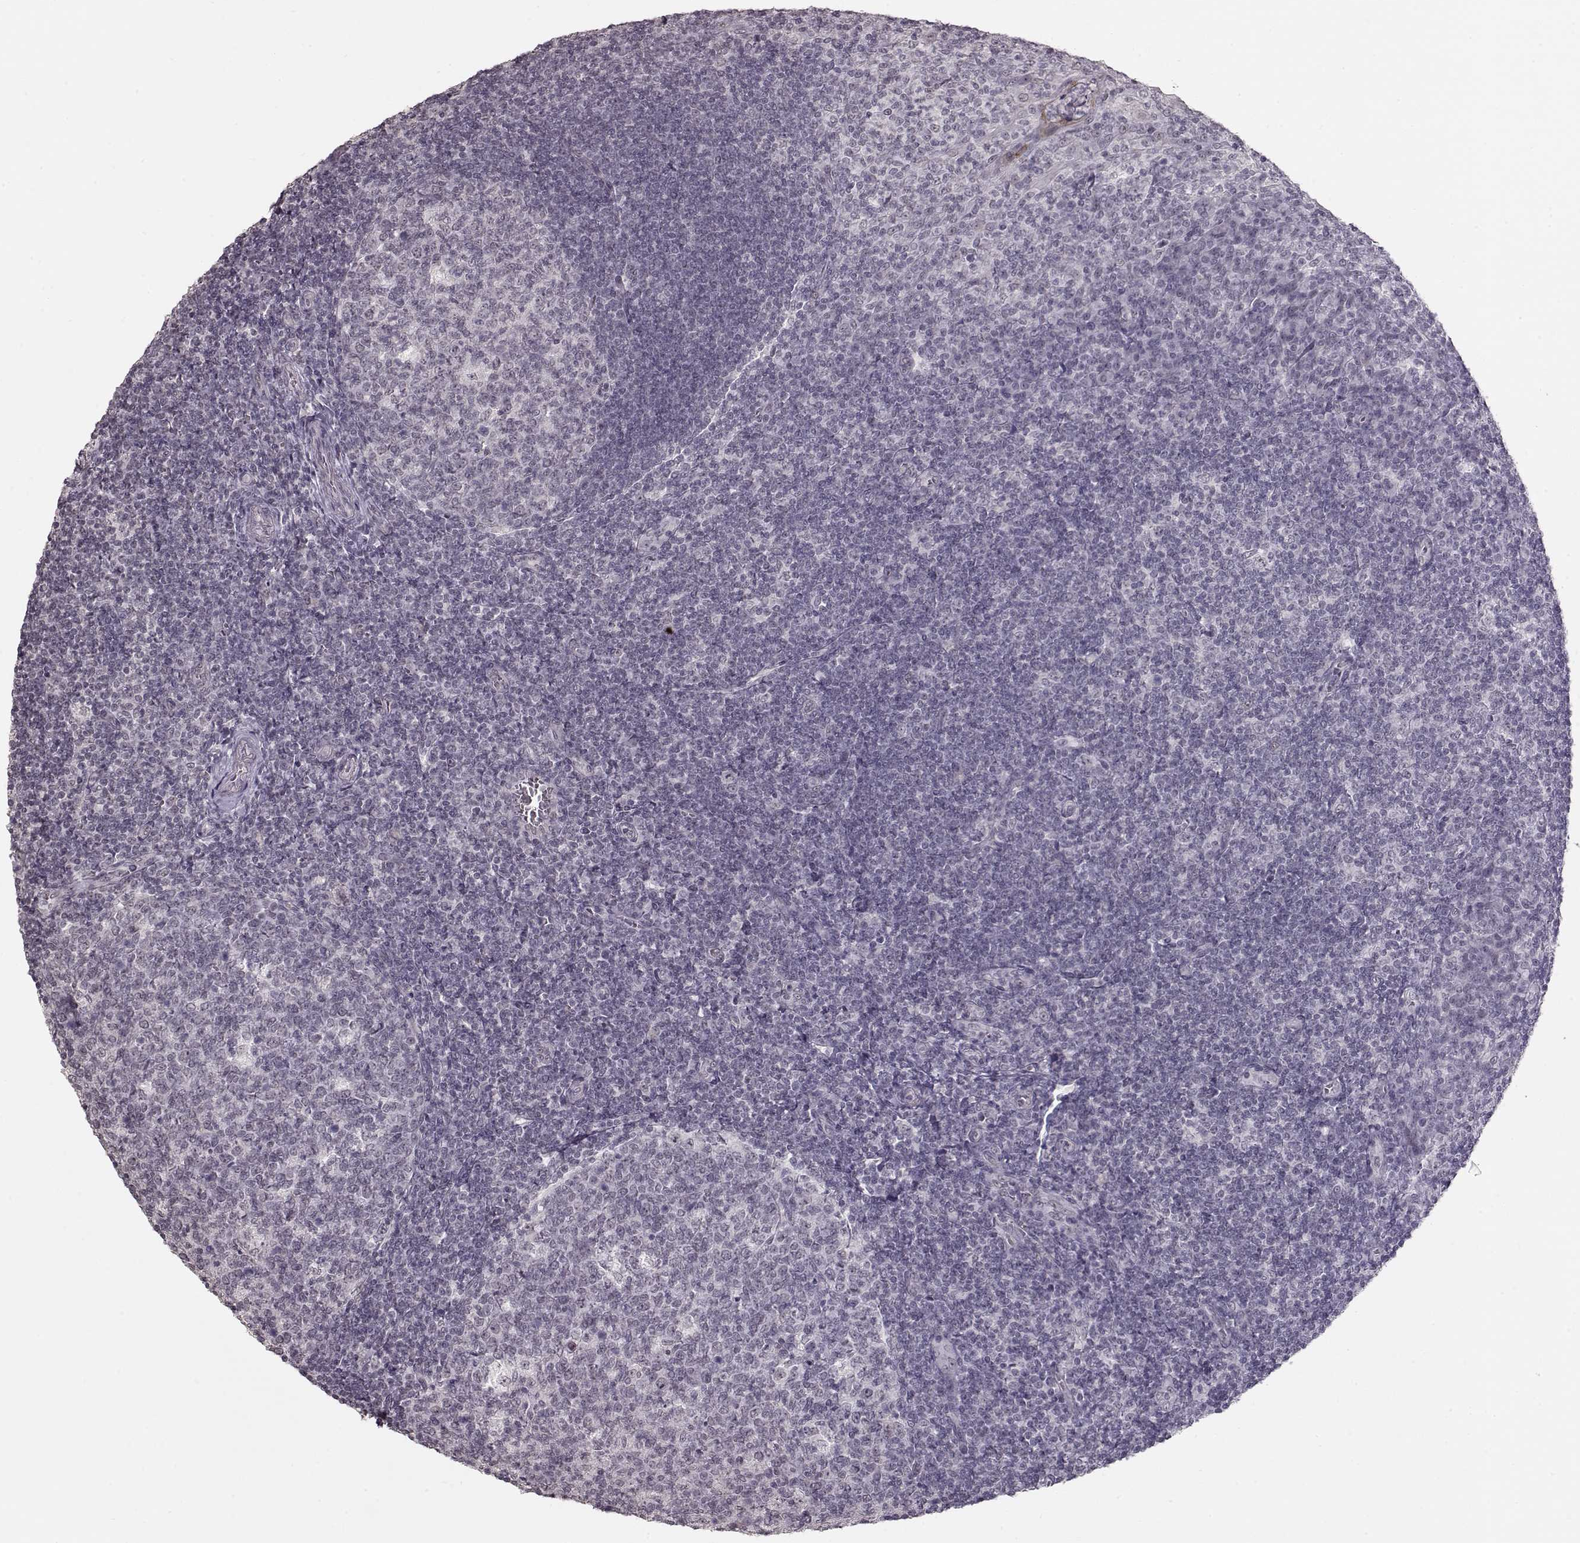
{"staining": {"intensity": "negative", "quantity": "none", "location": "none"}, "tissue": "tonsil", "cell_type": "Germinal center cells", "image_type": "normal", "snomed": [{"axis": "morphology", "description": "Normal tissue, NOS"}, {"axis": "topography", "description": "Tonsil"}], "caption": "This is a histopathology image of immunohistochemistry staining of normal tonsil, which shows no expression in germinal center cells.", "gene": "PCP4", "patient": {"sex": "female", "age": 12}}